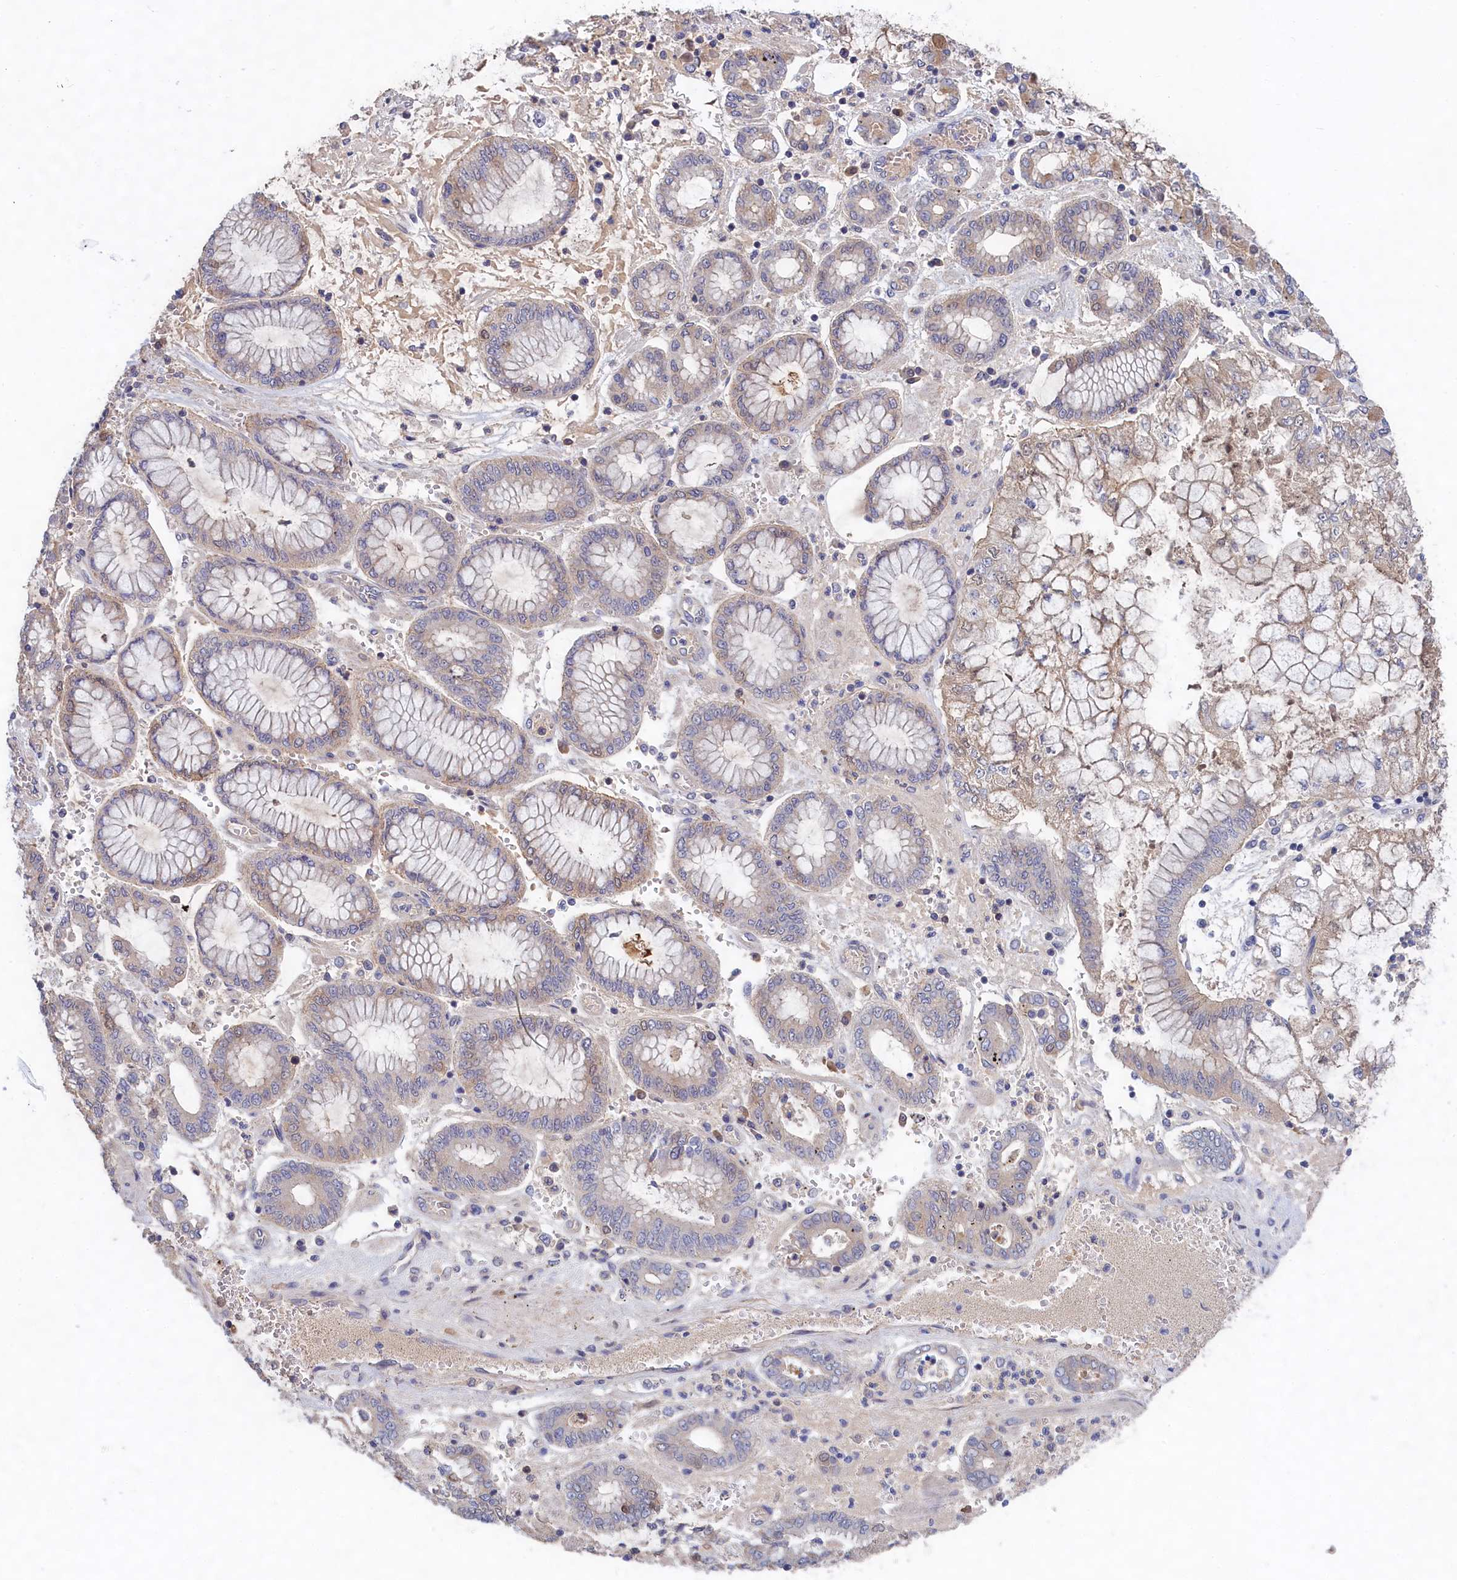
{"staining": {"intensity": "weak", "quantity": "<25%", "location": "cytoplasmic/membranous"}, "tissue": "stomach cancer", "cell_type": "Tumor cells", "image_type": "cancer", "snomed": [{"axis": "morphology", "description": "Adenocarcinoma, NOS"}, {"axis": "topography", "description": "Stomach"}], "caption": "A high-resolution photomicrograph shows immunohistochemistry (IHC) staining of stomach cancer (adenocarcinoma), which displays no significant expression in tumor cells.", "gene": "CELF5", "patient": {"sex": "male", "age": 76}}